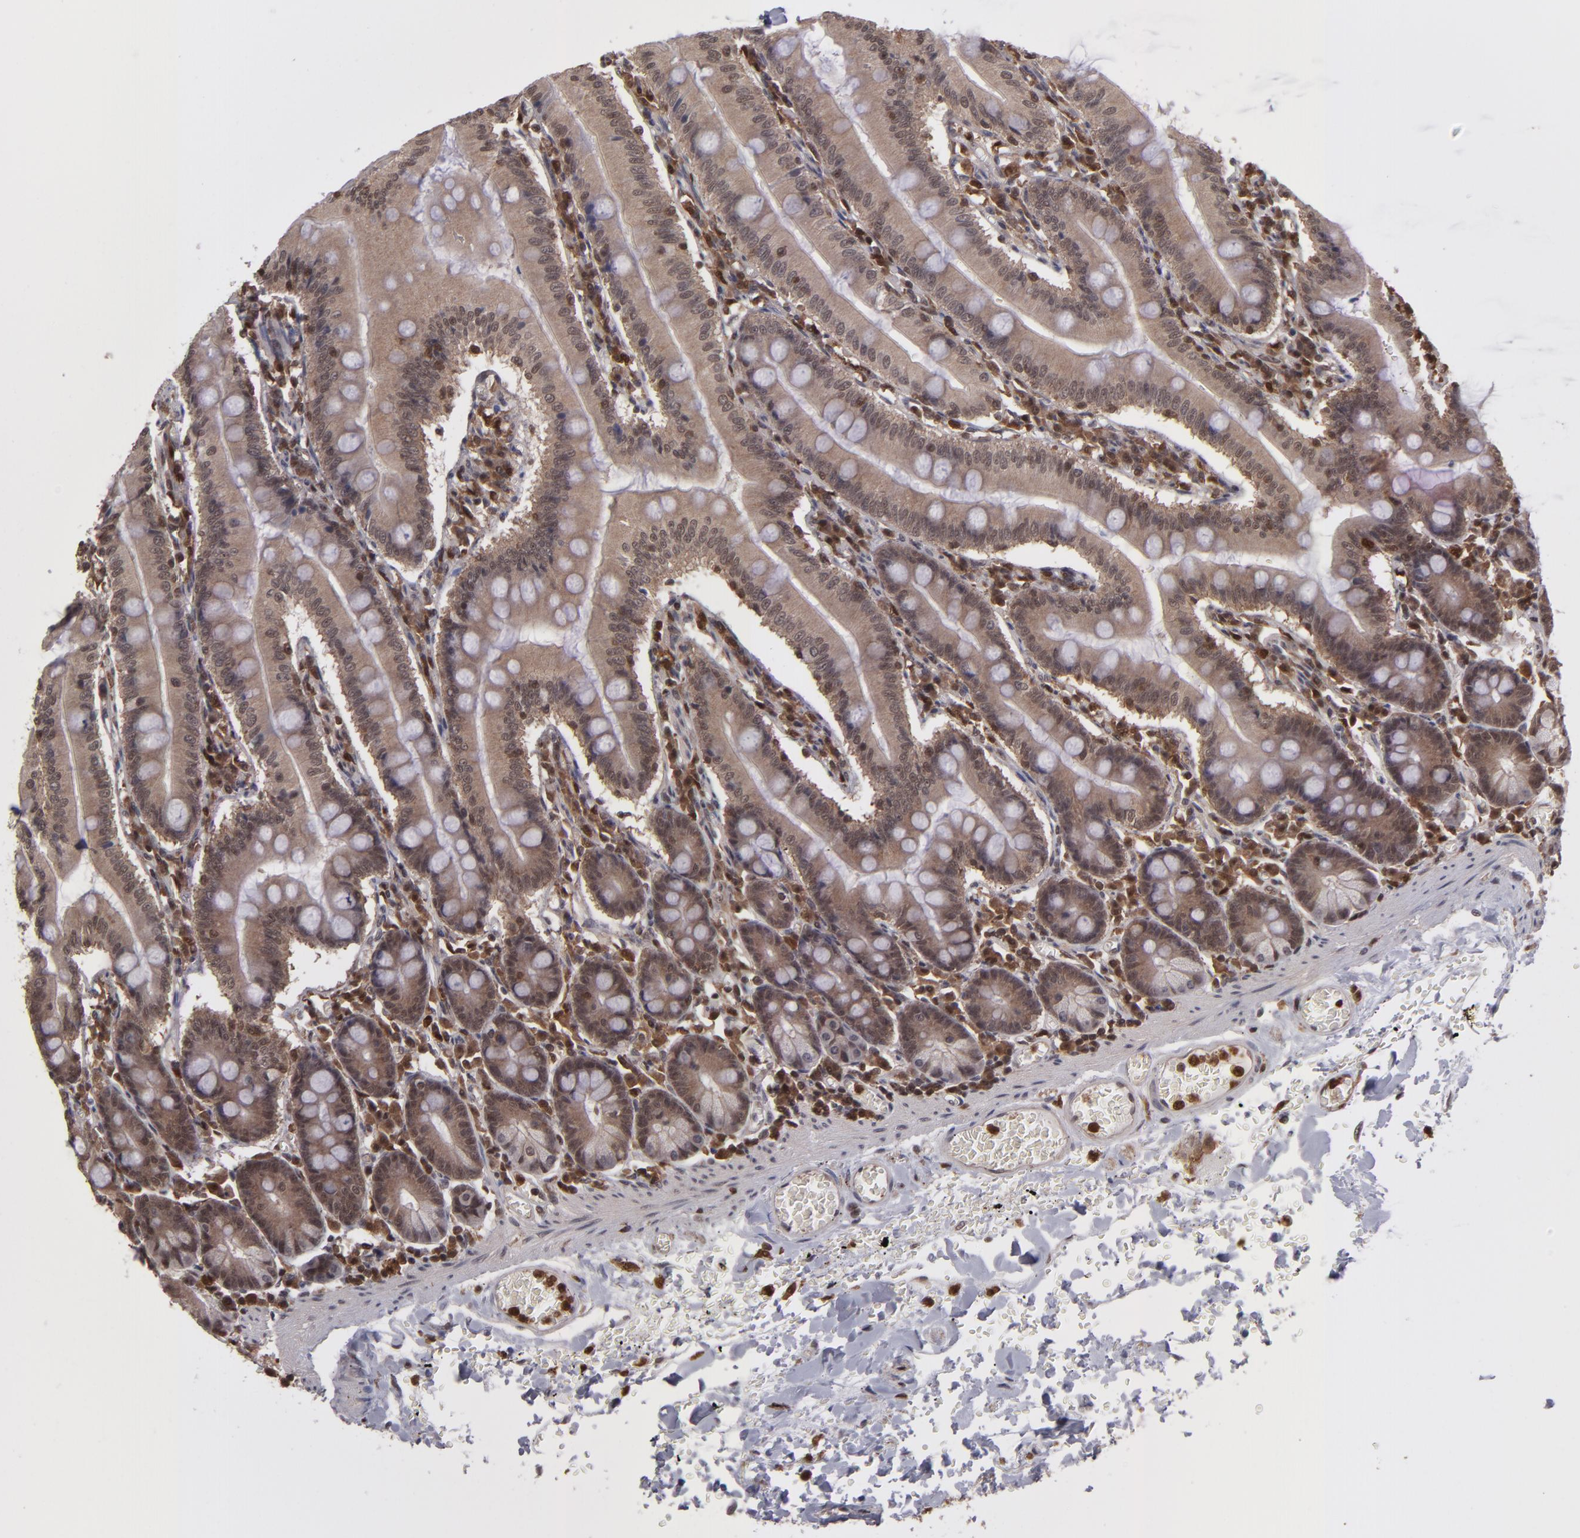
{"staining": {"intensity": "moderate", "quantity": ">75%", "location": "cytoplasmic/membranous,nuclear"}, "tissue": "small intestine", "cell_type": "Glandular cells", "image_type": "normal", "snomed": [{"axis": "morphology", "description": "Normal tissue, NOS"}, {"axis": "topography", "description": "Small intestine"}], "caption": "Small intestine was stained to show a protein in brown. There is medium levels of moderate cytoplasmic/membranous,nuclear expression in about >75% of glandular cells. The protein of interest is shown in brown color, while the nuclei are stained blue.", "gene": "GRB2", "patient": {"sex": "male", "age": 71}}